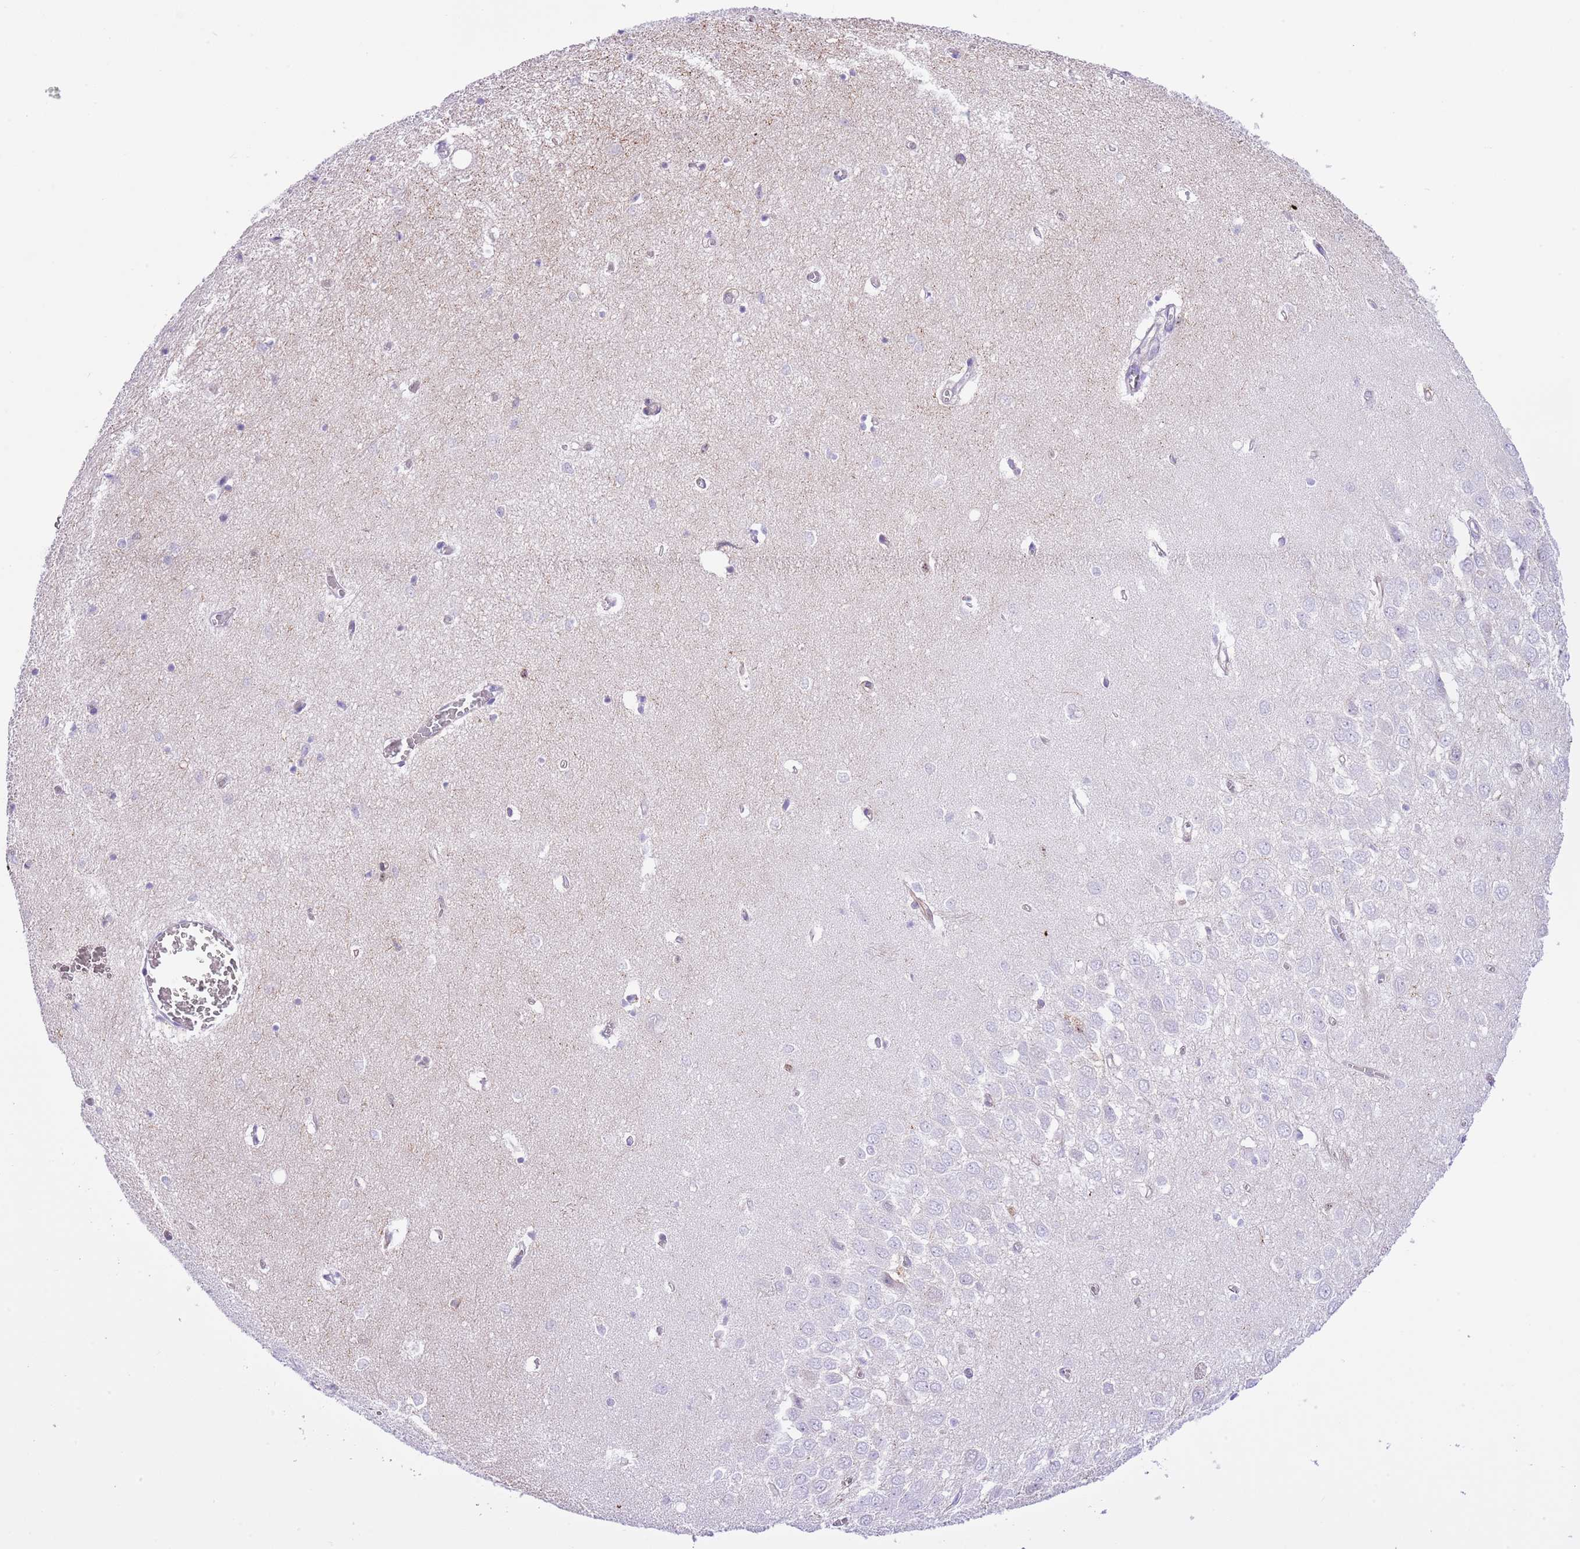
{"staining": {"intensity": "negative", "quantity": "none", "location": "none"}, "tissue": "hippocampus", "cell_type": "Glial cells", "image_type": "normal", "snomed": [{"axis": "morphology", "description": "Normal tissue, NOS"}, {"axis": "topography", "description": "Hippocampus"}], "caption": "Immunohistochemistry image of unremarkable hippocampus: human hippocampus stained with DAB (3,3'-diaminobenzidine) displays no significant protein expression in glial cells. Brightfield microscopy of immunohistochemistry (IHC) stained with DAB (3,3'-diaminobenzidine) (brown) and hematoxylin (blue), captured at high magnification.", "gene": "EFHD2", "patient": {"sex": "female", "age": 64}}